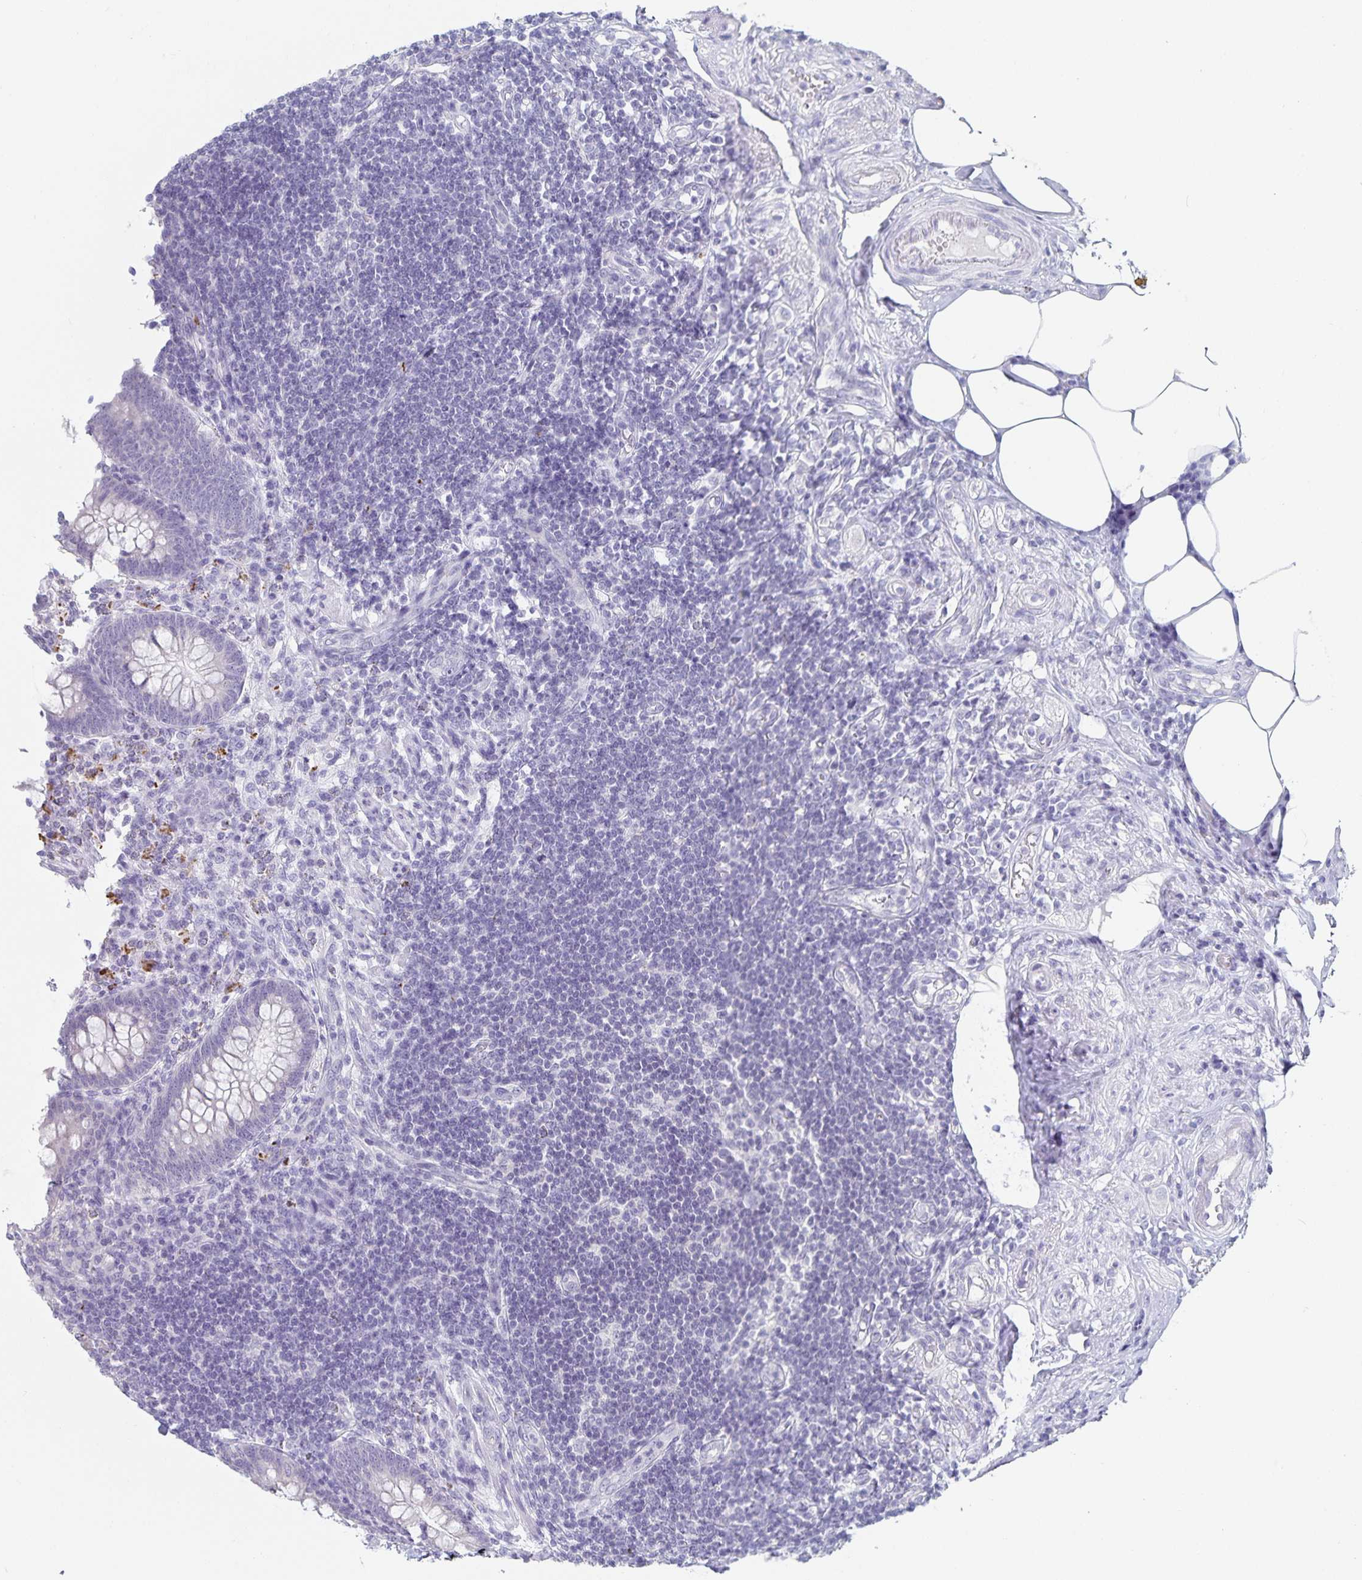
{"staining": {"intensity": "negative", "quantity": "none", "location": "none"}, "tissue": "appendix", "cell_type": "Glandular cells", "image_type": "normal", "snomed": [{"axis": "morphology", "description": "Normal tissue, NOS"}, {"axis": "topography", "description": "Appendix"}], "caption": "Appendix stained for a protein using IHC reveals no staining glandular cells.", "gene": "DNAH9", "patient": {"sex": "female", "age": 57}}